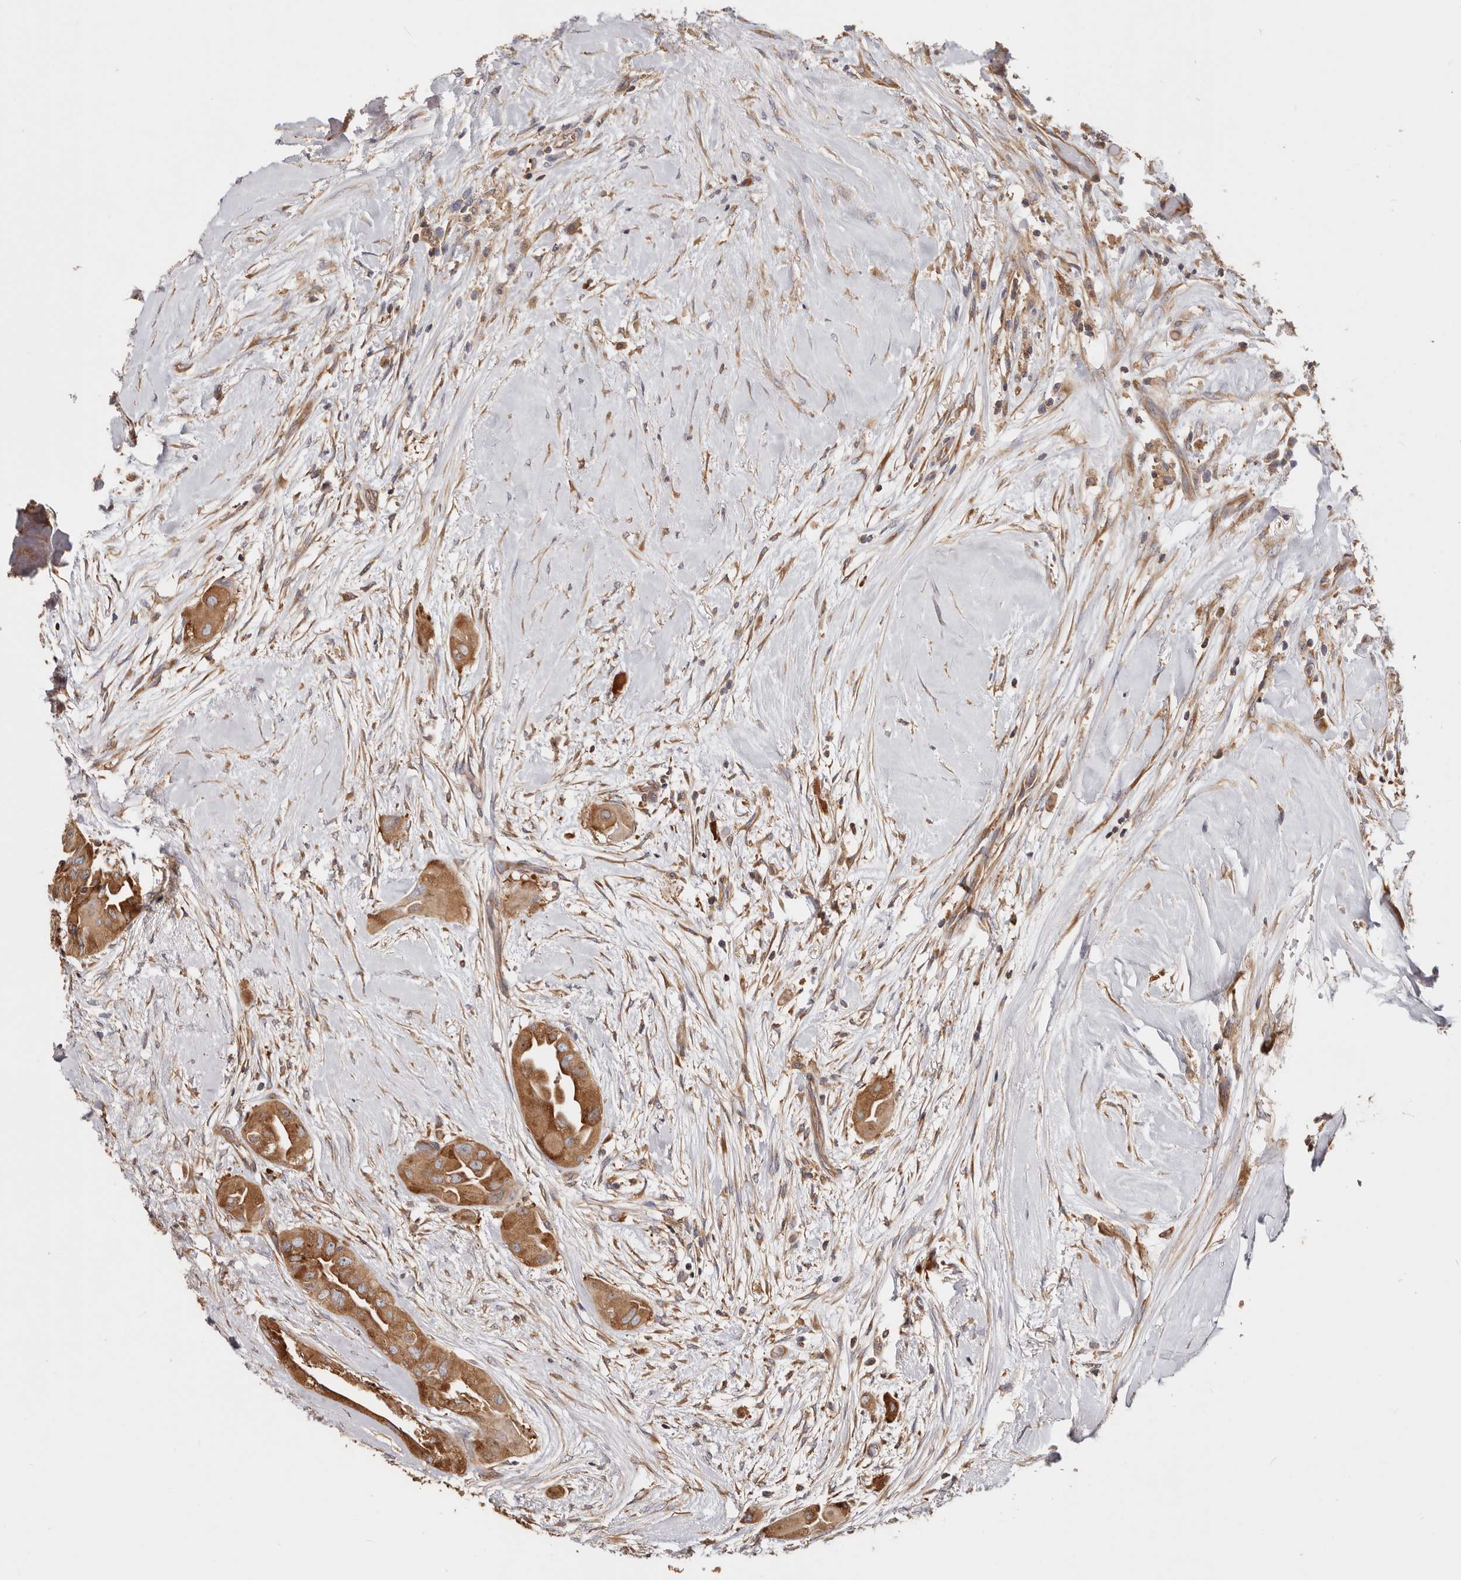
{"staining": {"intensity": "strong", "quantity": ">75%", "location": "cytoplasmic/membranous"}, "tissue": "thyroid cancer", "cell_type": "Tumor cells", "image_type": "cancer", "snomed": [{"axis": "morphology", "description": "Papillary adenocarcinoma, NOS"}, {"axis": "topography", "description": "Thyroid gland"}], "caption": "Human thyroid papillary adenocarcinoma stained with a brown dye displays strong cytoplasmic/membranous positive positivity in approximately >75% of tumor cells.", "gene": "EPRS1", "patient": {"sex": "female", "age": 59}}